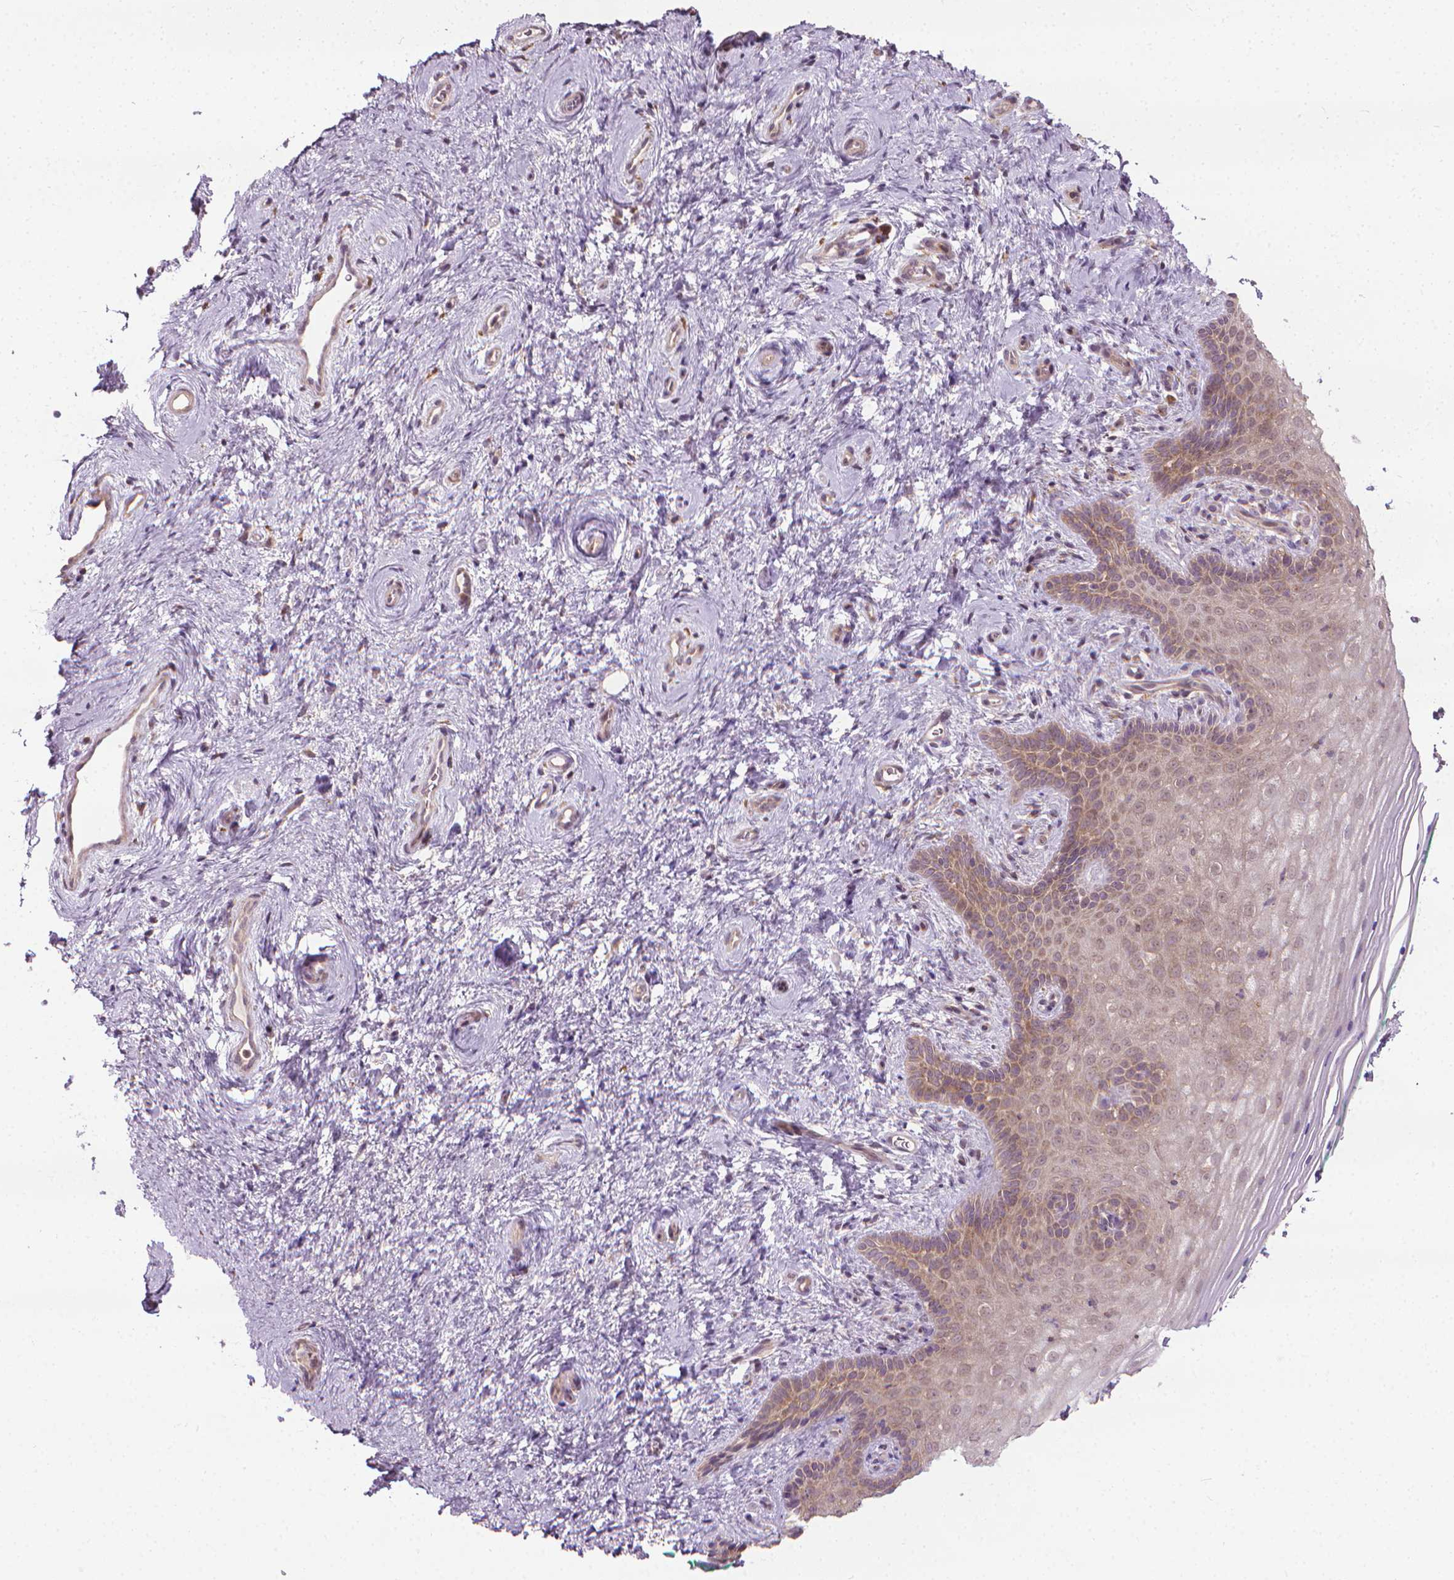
{"staining": {"intensity": "weak", "quantity": "25%-75%", "location": "cytoplasmic/membranous"}, "tissue": "vagina", "cell_type": "Squamous epithelial cells", "image_type": "normal", "snomed": [{"axis": "morphology", "description": "Normal tissue, NOS"}, {"axis": "topography", "description": "Vagina"}], "caption": "Squamous epithelial cells exhibit low levels of weak cytoplasmic/membranous expression in approximately 25%-75% of cells in normal human vagina.", "gene": "PRAG1", "patient": {"sex": "female", "age": 45}}